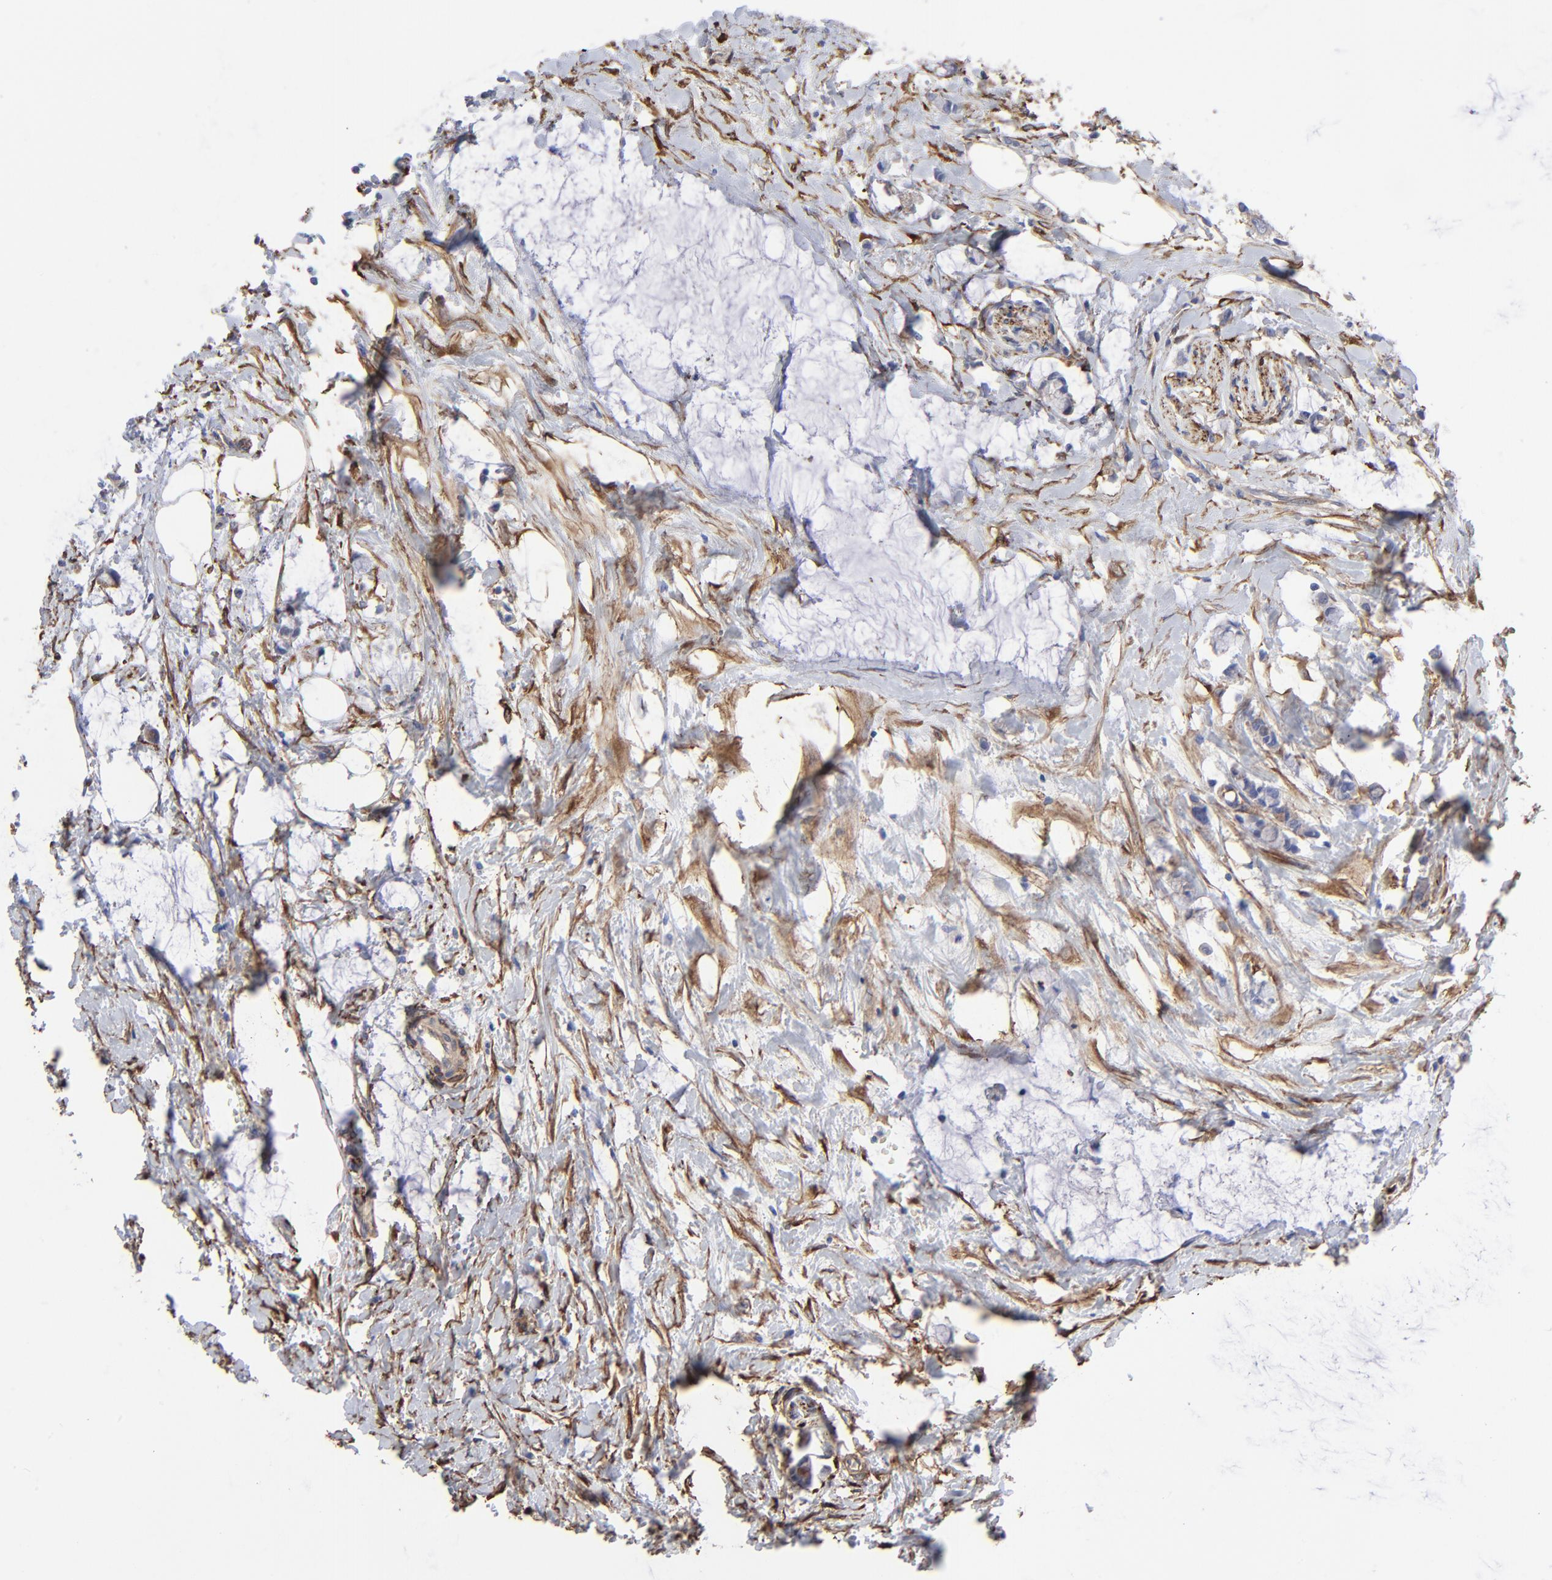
{"staining": {"intensity": "negative", "quantity": "none", "location": "none"}, "tissue": "colorectal cancer", "cell_type": "Tumor cells", "image_type": "cancer", "snomed": [{"axis": "morphology", "description": "Normal tissue, NOS"}, {"axis": "morphology", "description": "Adenocarcinoma, NOS"}, {"axis": "topography", "description": "Colon"}, {"axis": "topography", "description": "Peripheral nerve tissue"}], "caption": "High power microscopy histopathology image of an immunohistochemistry histopathology image of adenocarcinoma (colorectal), revealing no significant staining in tumor cells.", "gene": "CILP", "patient": {"sex": "male", "age": 14}}